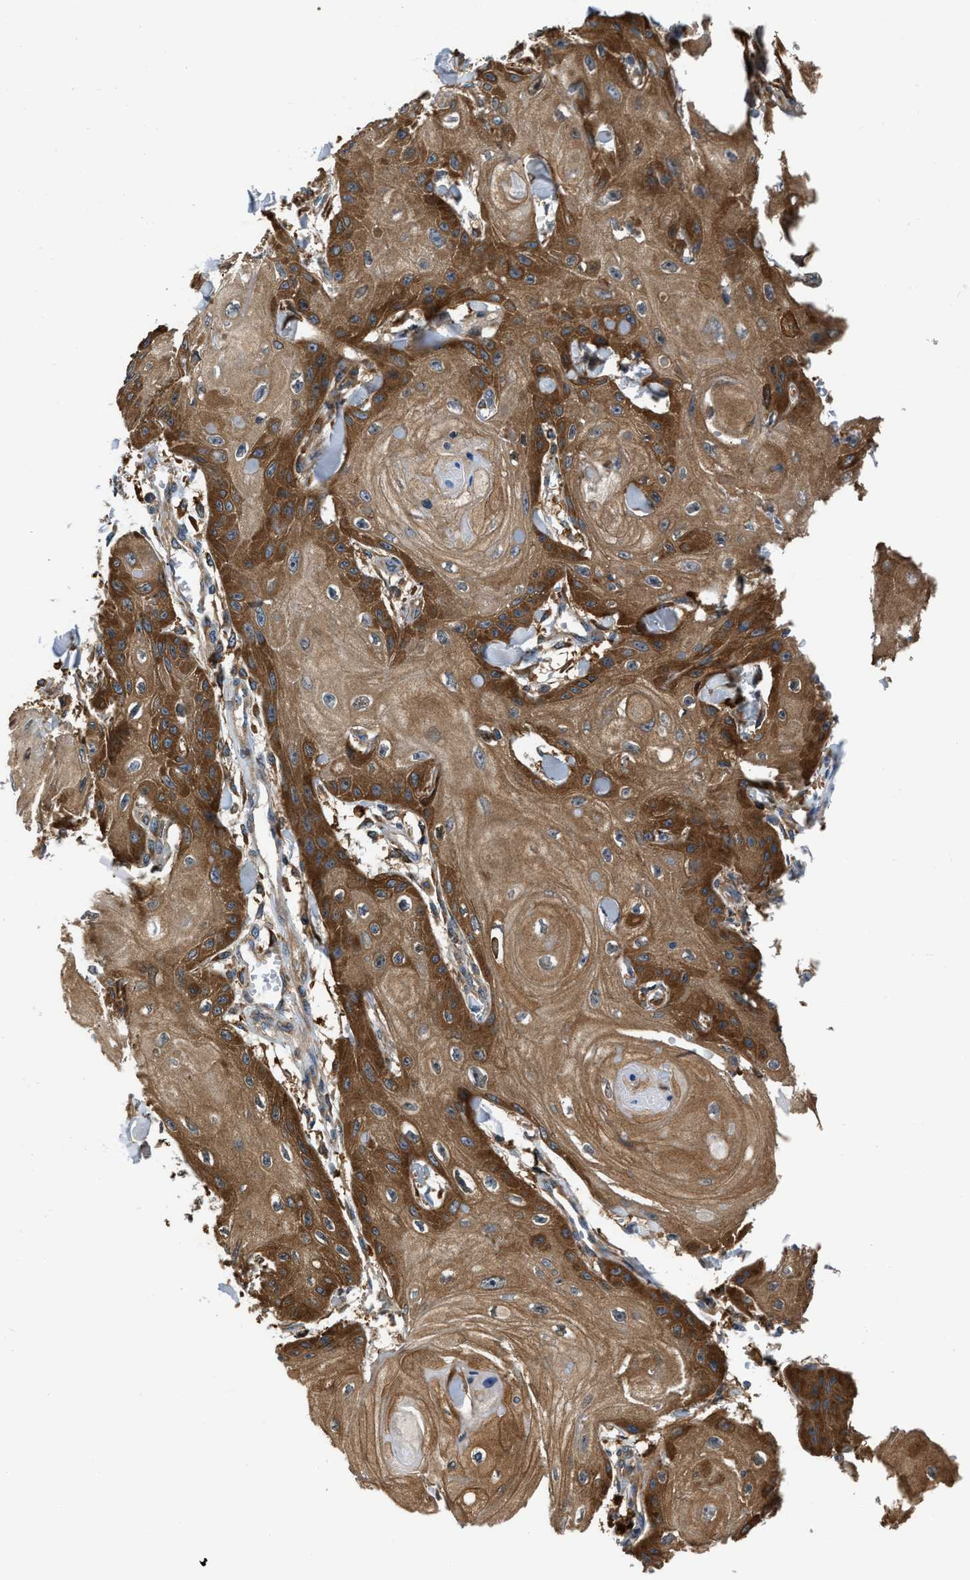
{"staining": {"intensity": "strong", "quantity": ">75%", "location": "cytoplasmic/membranous"}, "tissue": "skin cancer", "cell_type": "Tumor cells", "image_type": "cancer", "snomed": [{"axis": "morphology", "description": "Squamous cell carcinoma, NOS"}, {"axis": "topography", "description": "Skin"}], "caption": "Skin squamous cell carcinoma tissue reveals strong cytoplasmic/membranous expression in approximately >75% of tumor cells, visualized by immunohistochemistry.", "gene": "PKM", "patient": {"sex": "male", "age": 74}}